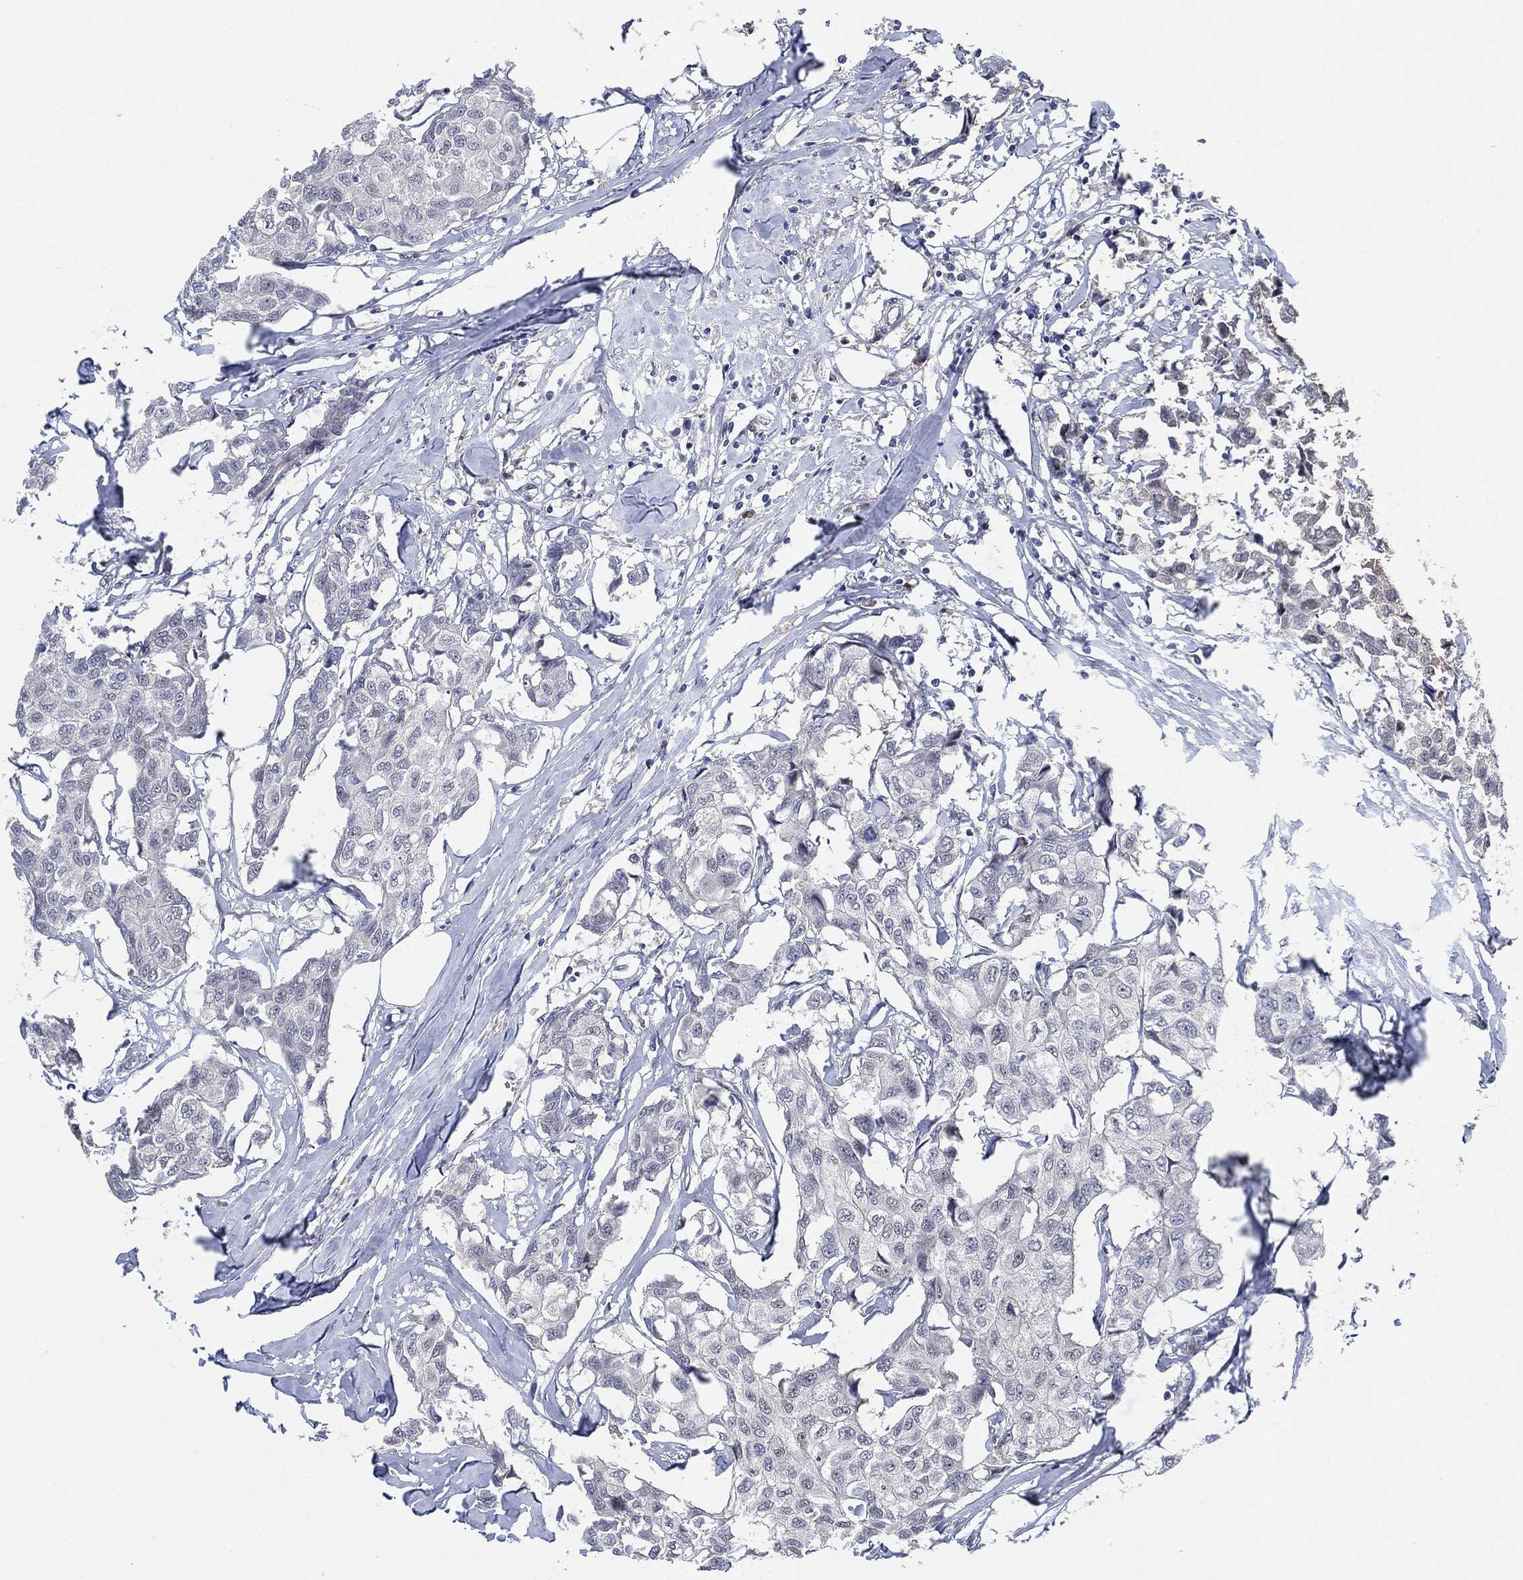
{"staining": {"intensity": "negative", "quantity": "none", "location": "none"}, "tissue": "breast cancer", "cell_type": "Tumor cells", "image_type": "cancer", "snomed": [{"axis": "morphology", "description": "Duct carcinoma"}, {"axis": "topography", "description": "Breast"}], "caption": "This is an immunohistochemistry (IHC) micrograph of breast cancer (intraductal carcinoma). There is no positivity in tumor cells.", "gene": "FES", "patient": {"sex": "female", "age": 80}}